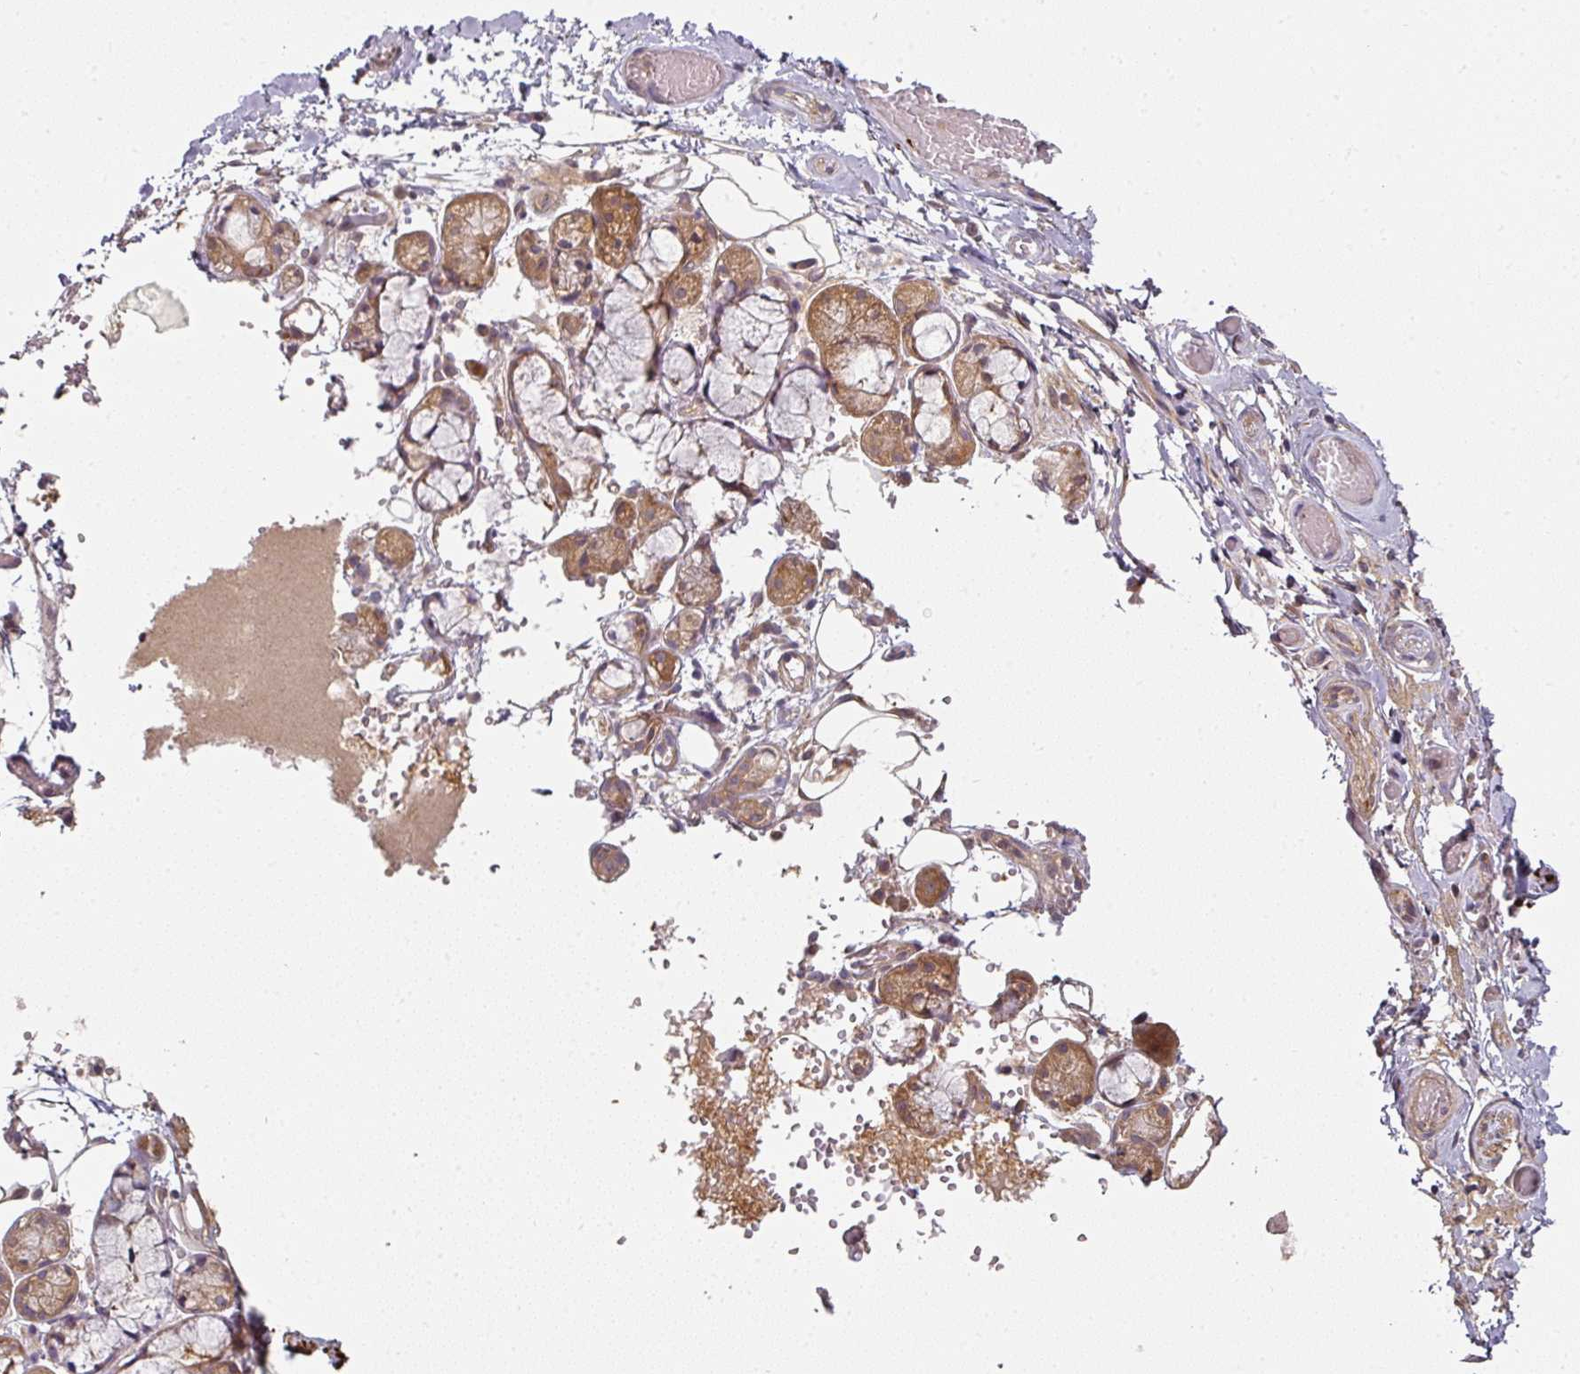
{"staining": {"intensity": "moderate", "quantity": ">75%", "location": "cytoplasmic/membranous"}, "tissue": "salivary gland", "cell_type": "Glandular cells", "image_type": "normal", "snomed": [{"axis": "morphology", "description": "Normal tissue, NOS"}, {"axis": "topography", "description": "Salivary gland"}], "caption": "IHC micrograph of unremarkable human salivary gland stained for a protein (brown), which reveals medium levels of moderate cytoplasmic/membranous expression in approximately >75% of glandular cells.", "gene": "MAP2K2", "patient": {"sex": "male", "age": 82}}